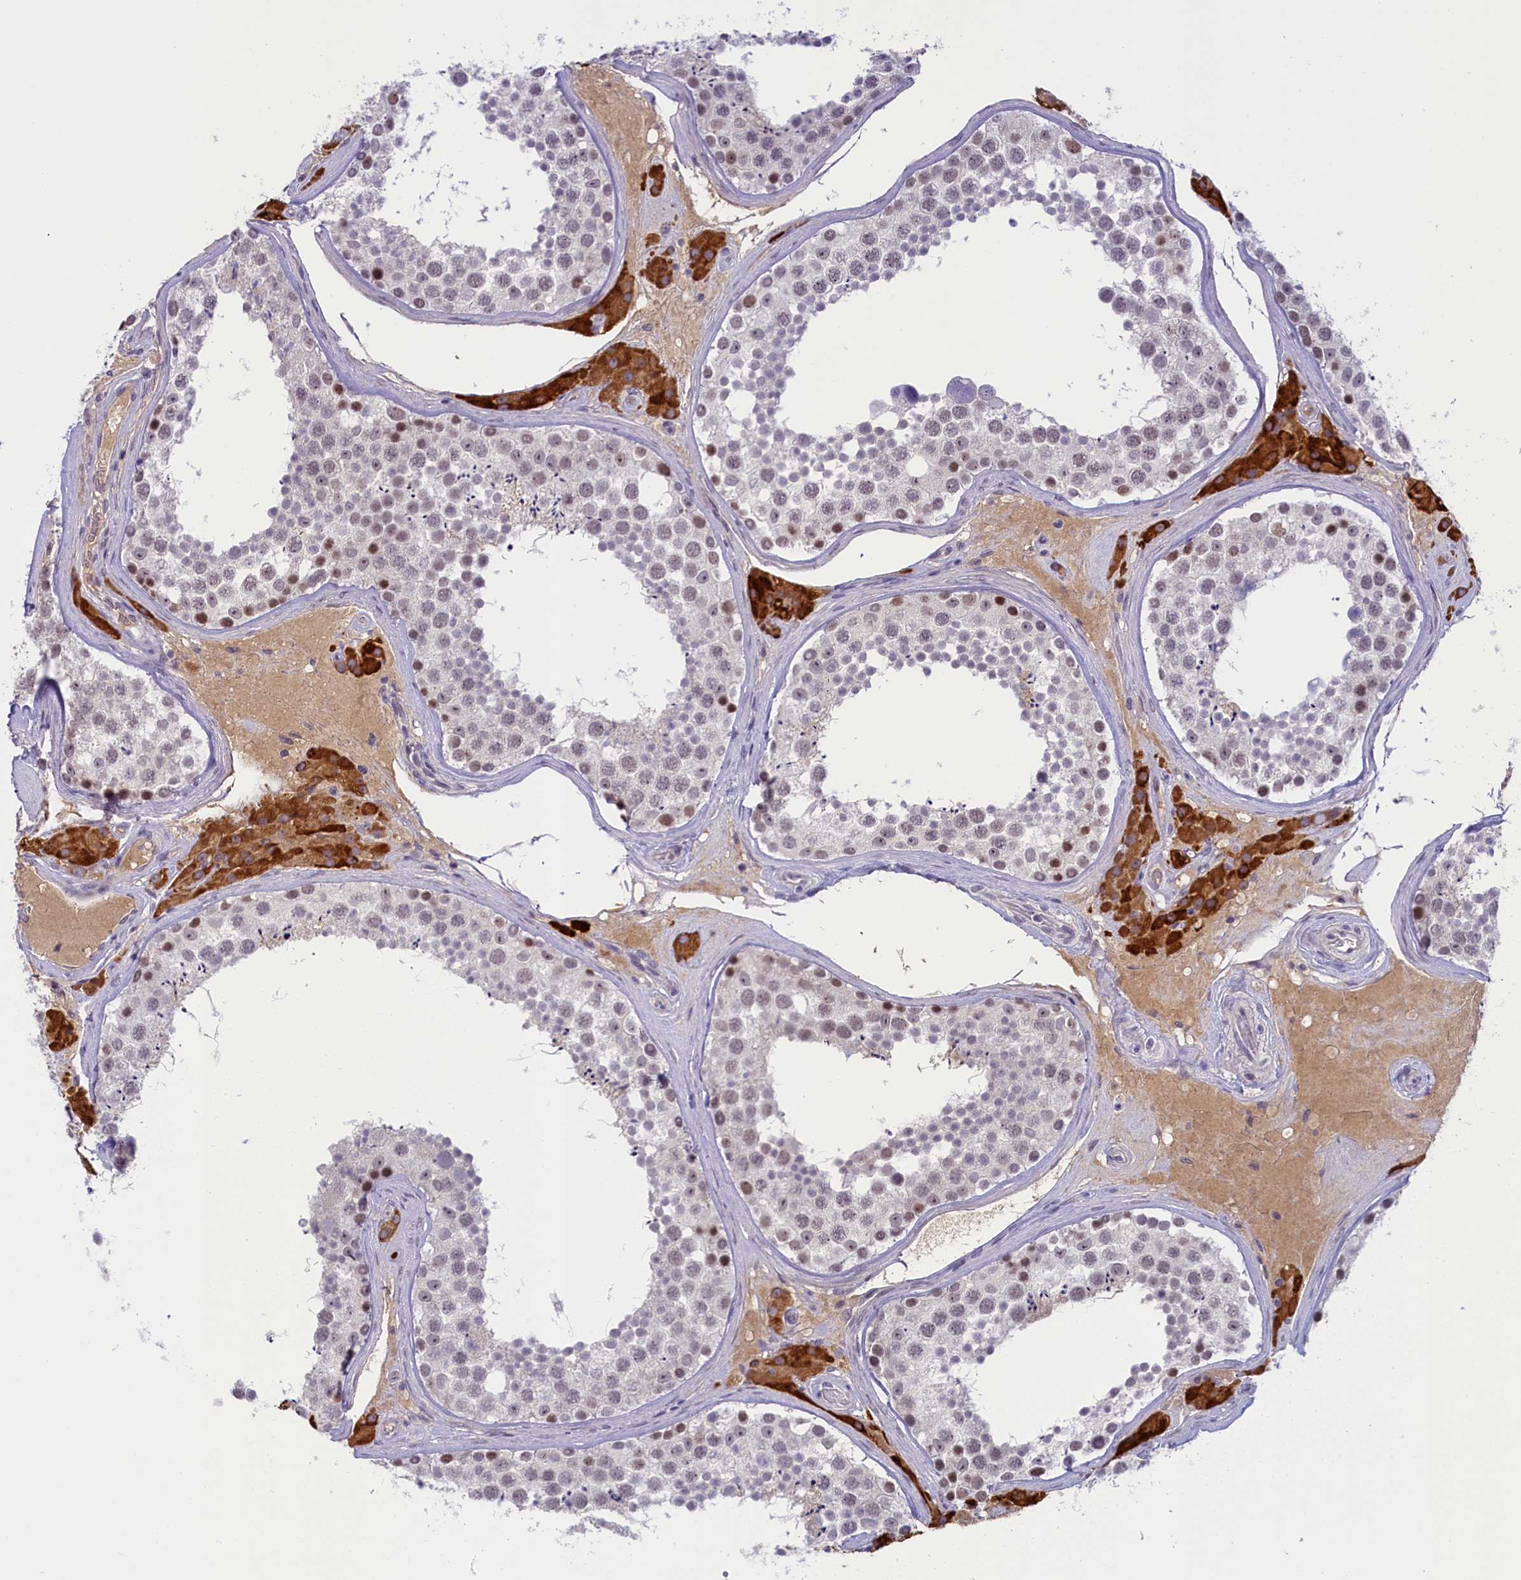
{"staining": {"intensity": "weak", "quantity": "25%-75%", "location": "nuclear"}, "tissue": "testis", "cell_type": "Cells in seminiferous ducts", "image_type": "normal", "snomed": [{"axis": "morphology", "description": "Normal tissue, NOS"}, {"axis": "topography", "description": "Testis"}], "caption": "Protein expression analysis of benign human testis reveals weak nuclear positivity in approximately 25%-75% of cells in seminiferous ducts.", "gene": "CRAMP1", "patient": {"sex": "male", "age": 46}}